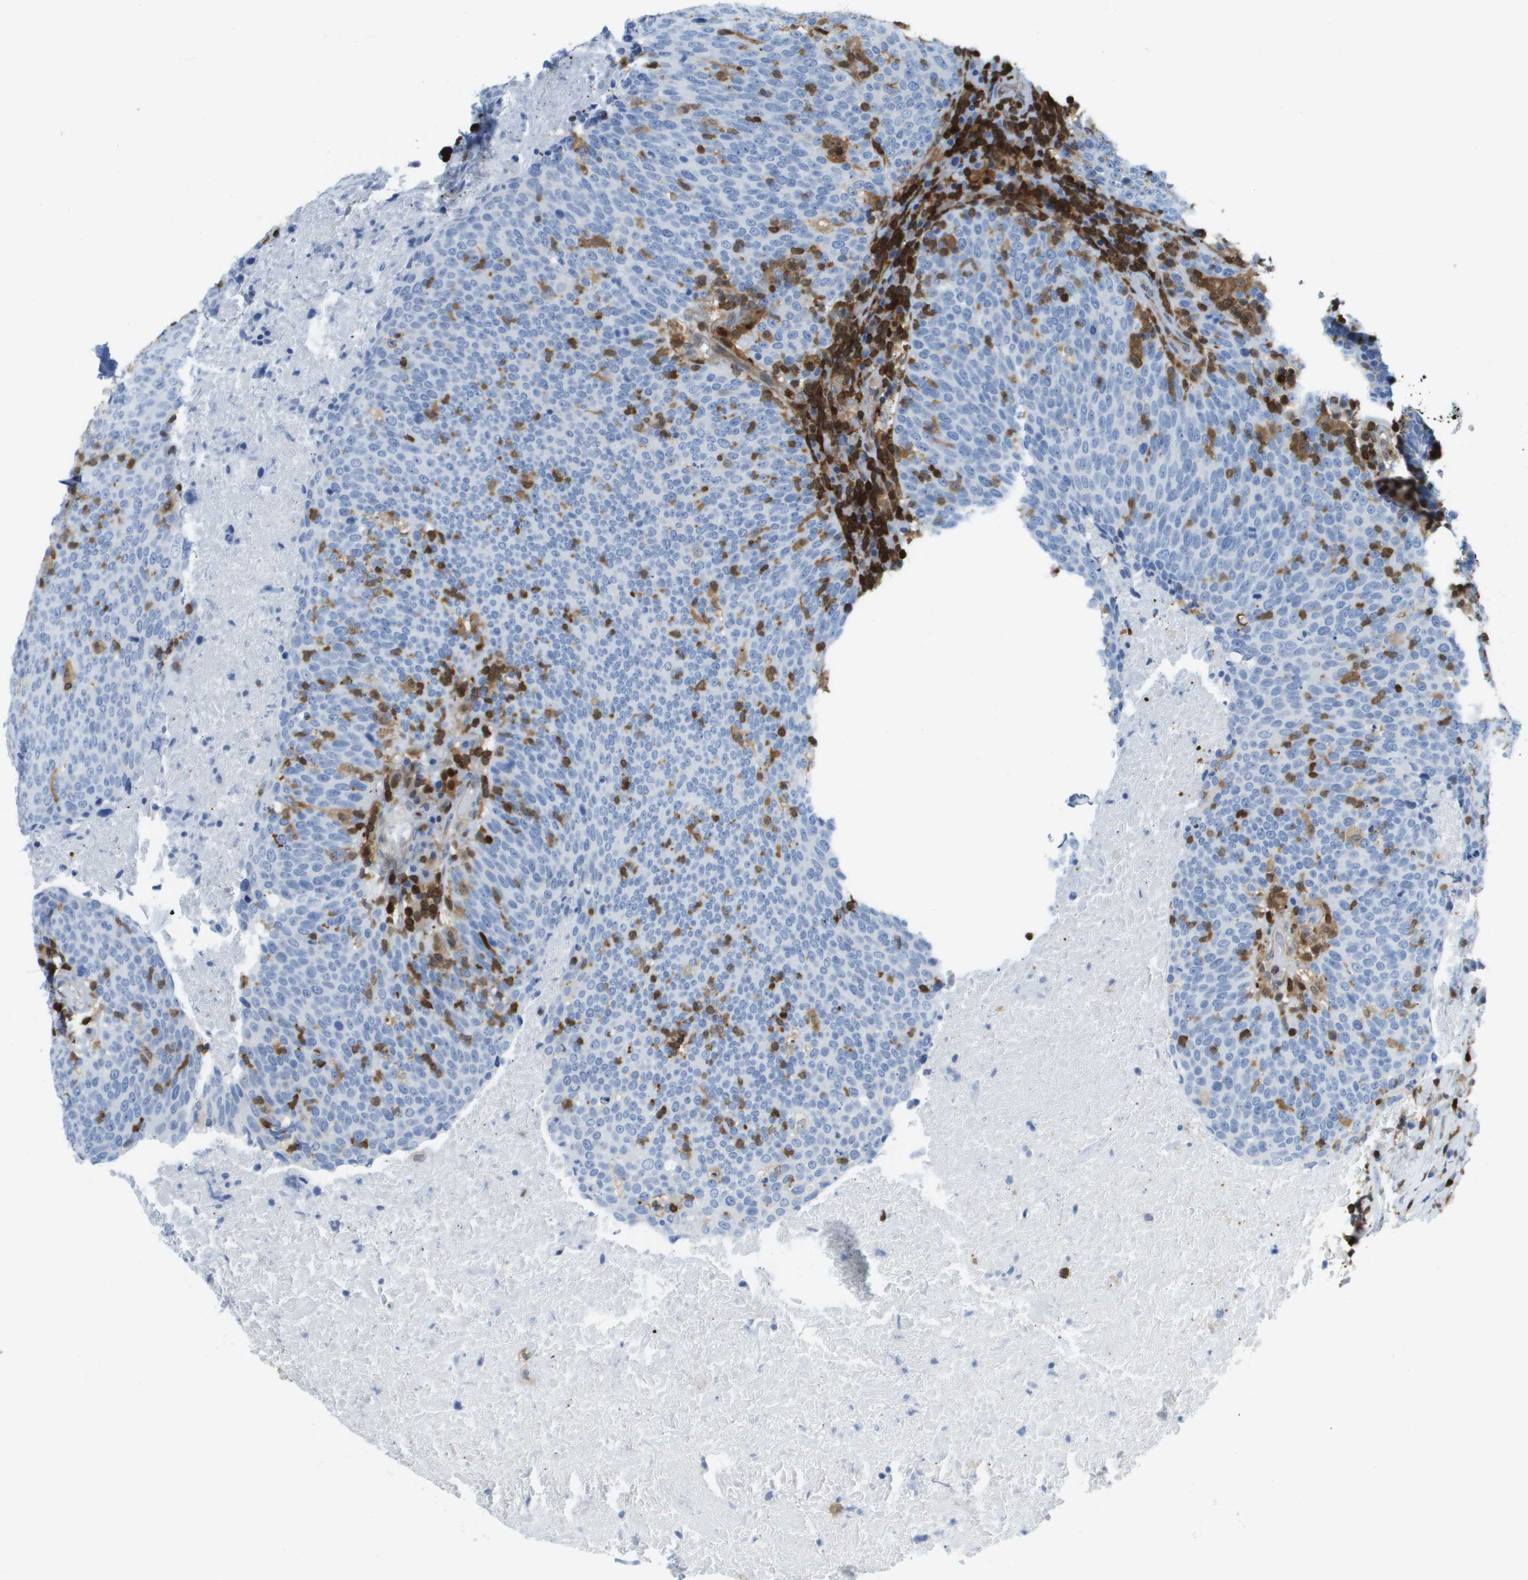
{"staining": {"intensity": "negative", "quantity": "none", "location": "none"}, "tissue": "head and neck cancer", "cell_type": "Tumor cells", "image_type": "cancer", "snomed": [{"axis": "morphology", "description": "Squamous cell carcinoma, NOS"}, {"axis": "morphology", "description": "Squamous cell carcinoma, metastatic, NOS"}, {"axis": "topography", "description": "Lymph node"}, {"axis": "topography", "description": "Head-Neck"}], "caption": "DAB (3,3'-diaminobenzidine) immunohistochemical staining of head and neck squamous cell carcinoma exhibits no significant positivity in tumor cells.", "gene": "DOCK5", "patient": {"sex": "male", "age": 62}}